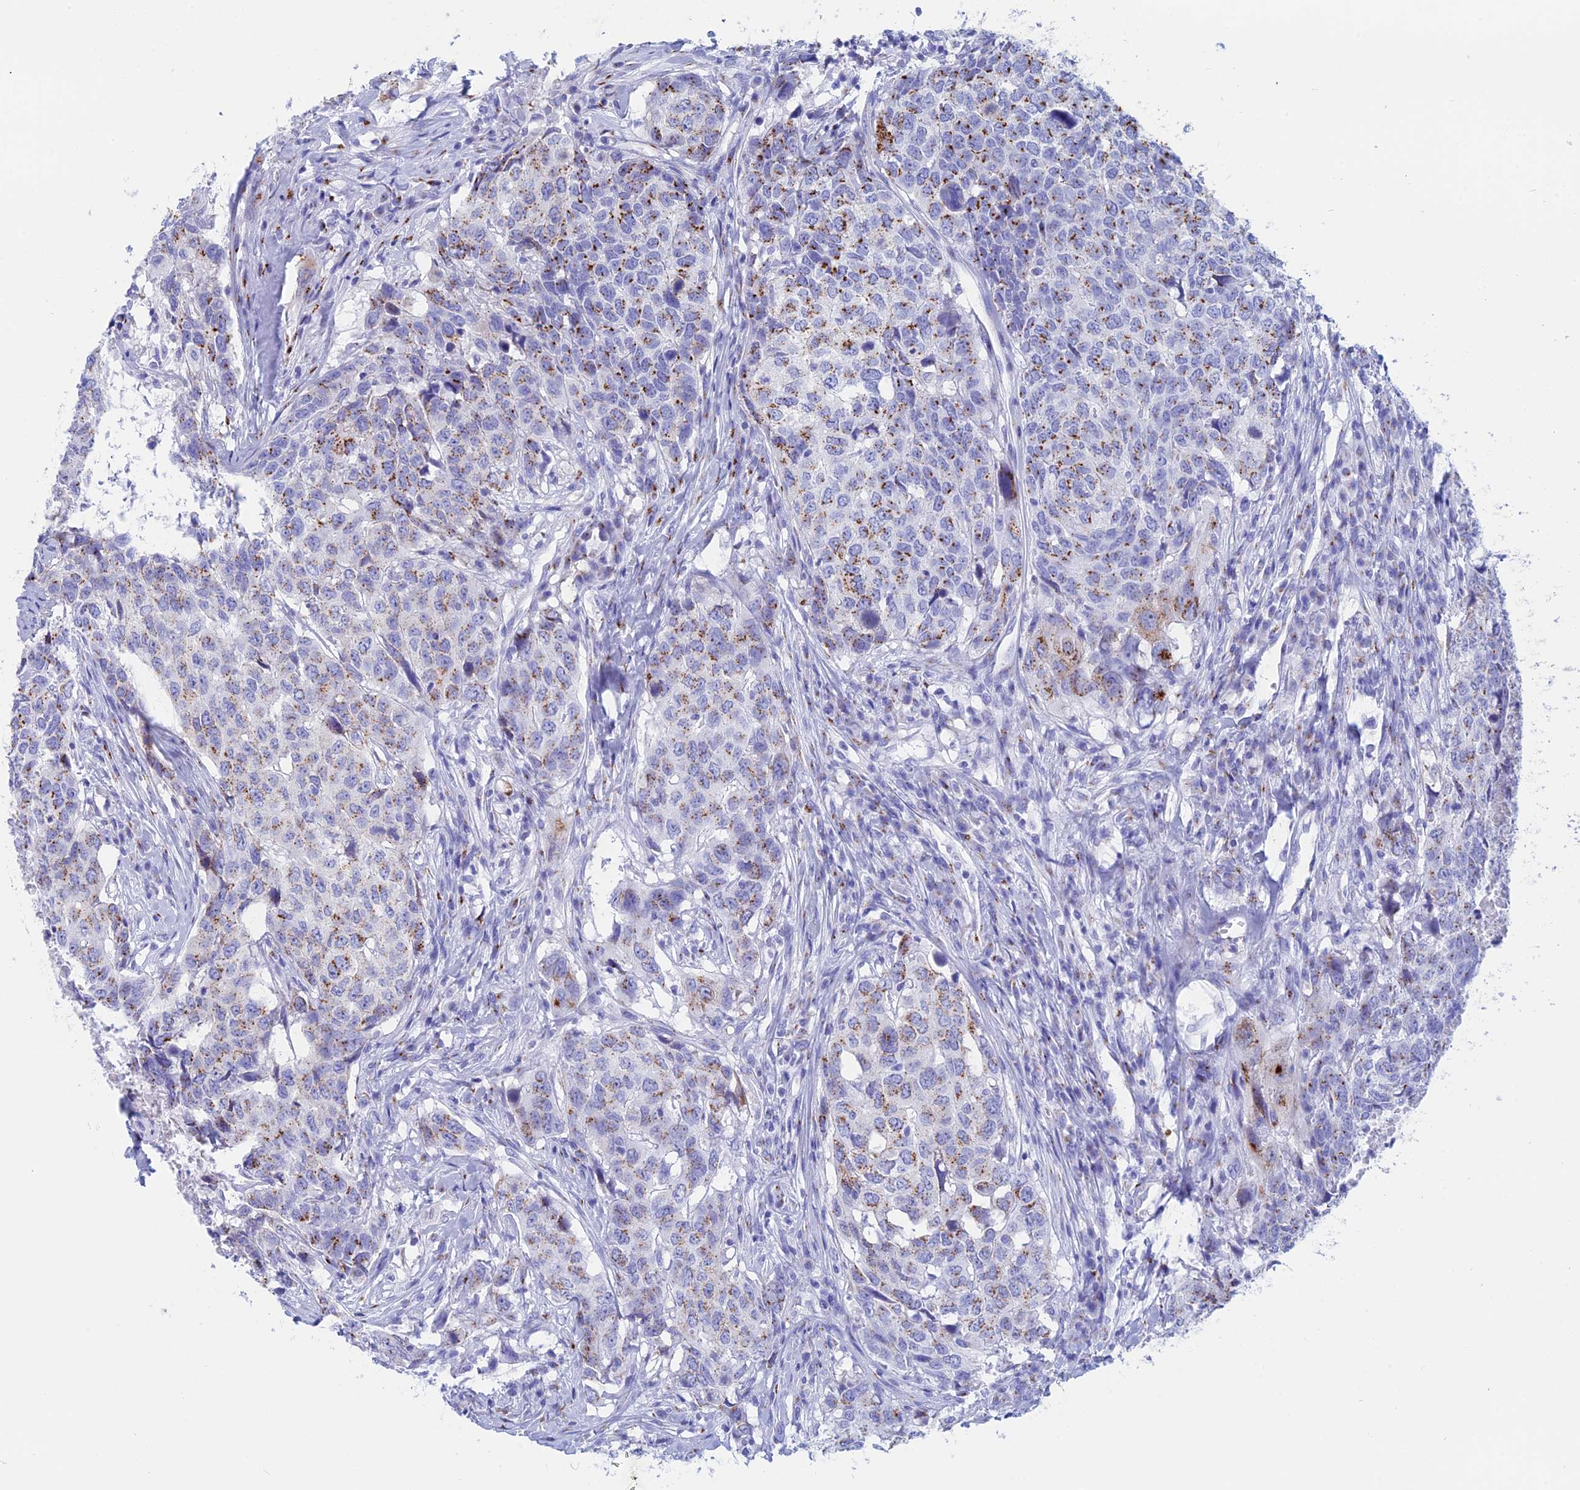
{"staining": {"intensity": "moderate", "quantity": "25%-75%", "location": "cytoplasmic/membranous"}, "tissue": "head and neck cancer", "cell_type": "Tumor cells", "image_type": "cancer", "snomed": [{"axis": "morphology", "description": "Squamous cell carcinoma, NOS"}, {"axis": "topography", "description": "Head-Neck"}], "caption": "Brown immunohistochemical staining in human head and neck squamous cell carcinoma shows moderate cytoplasmic/membranous positivity in approximately 25%-75% of tumor cells. The staining was performed using DAB (3,3'-diaminobenzidine), with brown indicating positive protein expression. Nuclei are stained blue with hematoxylin.", "gene": "ERICH4", "patient": {"sex": "male", "age": 66}}